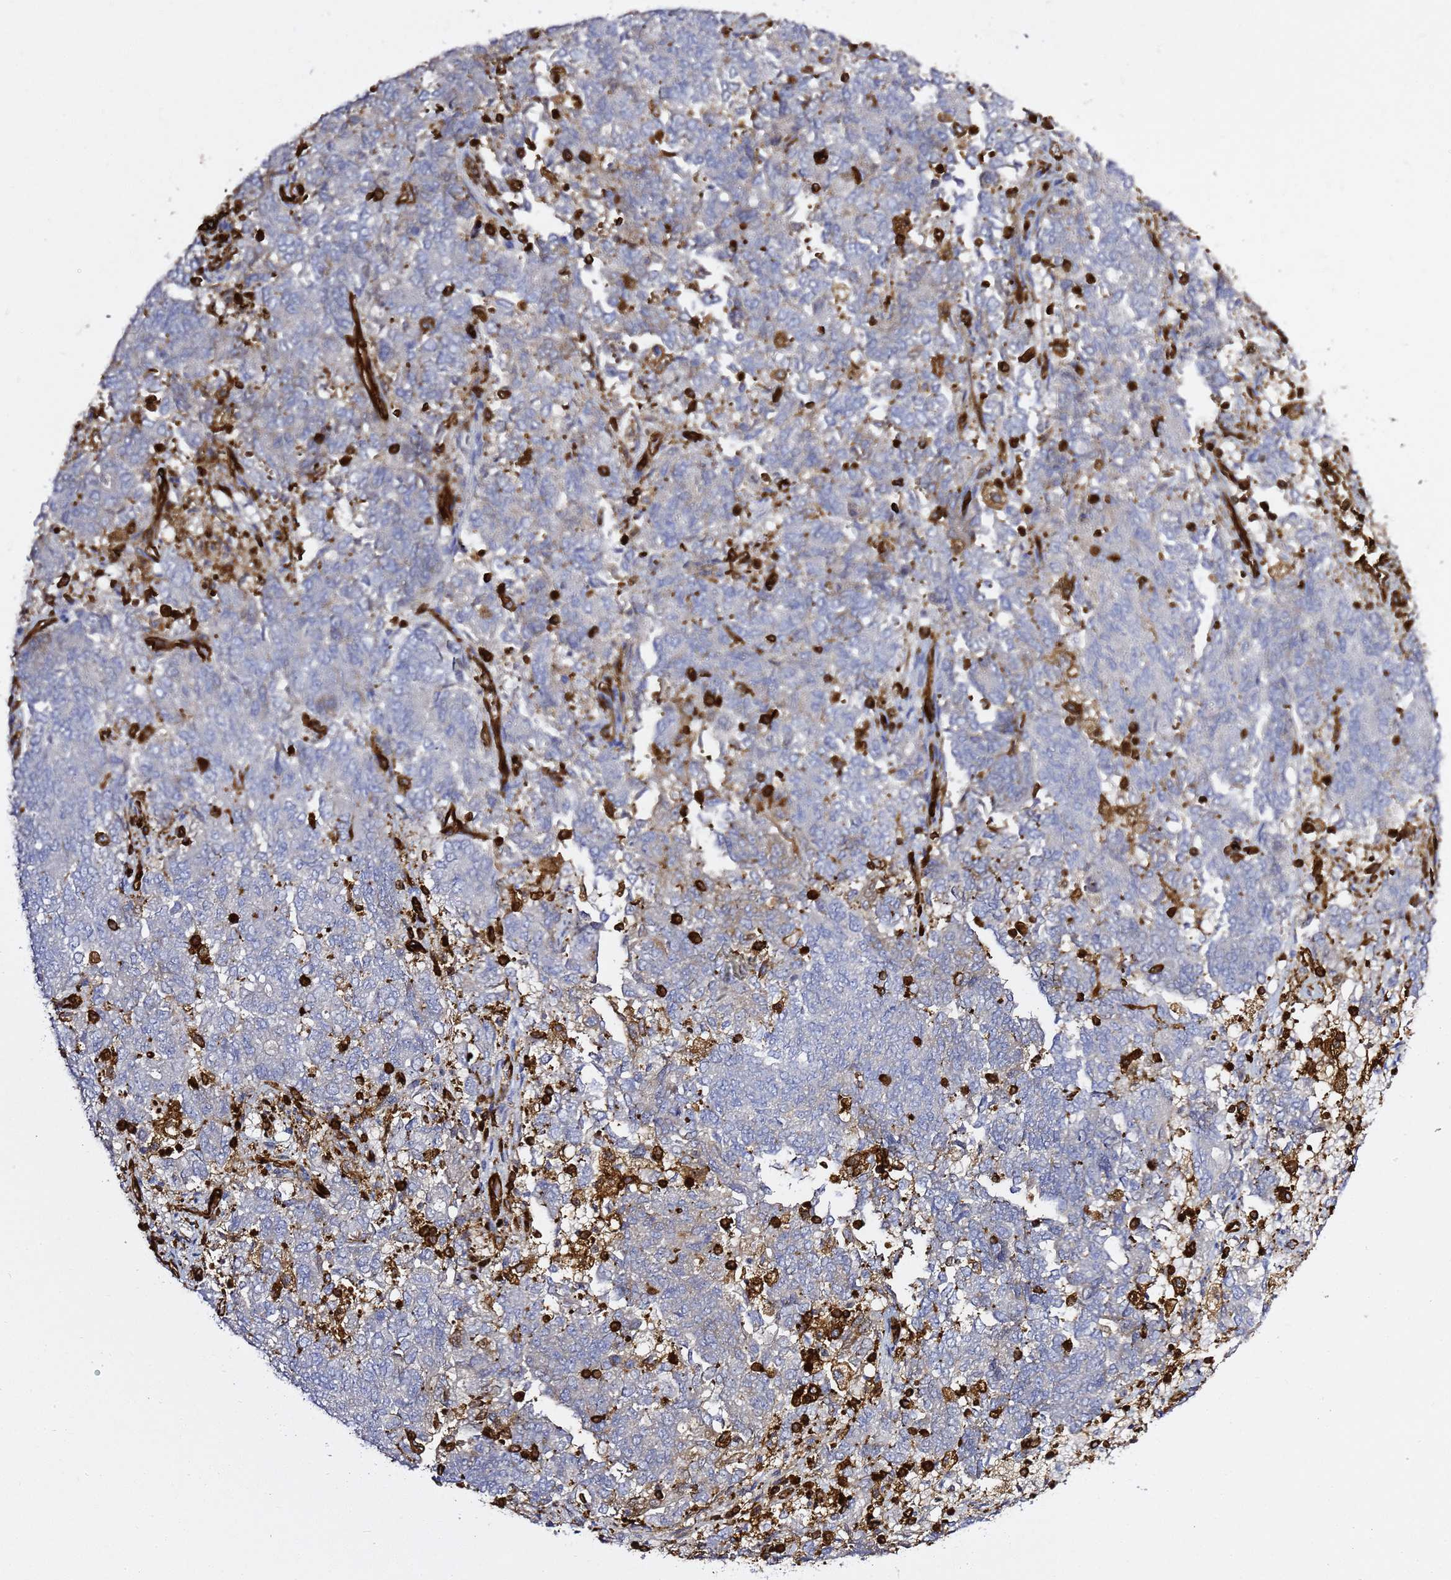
{"staining": {"intensity": "negative", "quantity": "none", "location": "none"}, "tissue": "endometrial cancer", "cell_type": "Tumor cells", "image_type": "cancer", "snomed": [{"axis": "morphology", "description": "Adenocarcinoma, NOS"}, {"axis": "topography", "description": "Endometrium"}], "caption": "This micrograph is of endometrial cancer stained with IHC to label a protein in brown with the nuclei are counter-stained blue. There is no expression in tumor cells. (Immunohistochemistry, brightfield microscopy, high magnification).", "gene": "ZBTB8OS", "patient": {"sex": "female", "age": 80}}